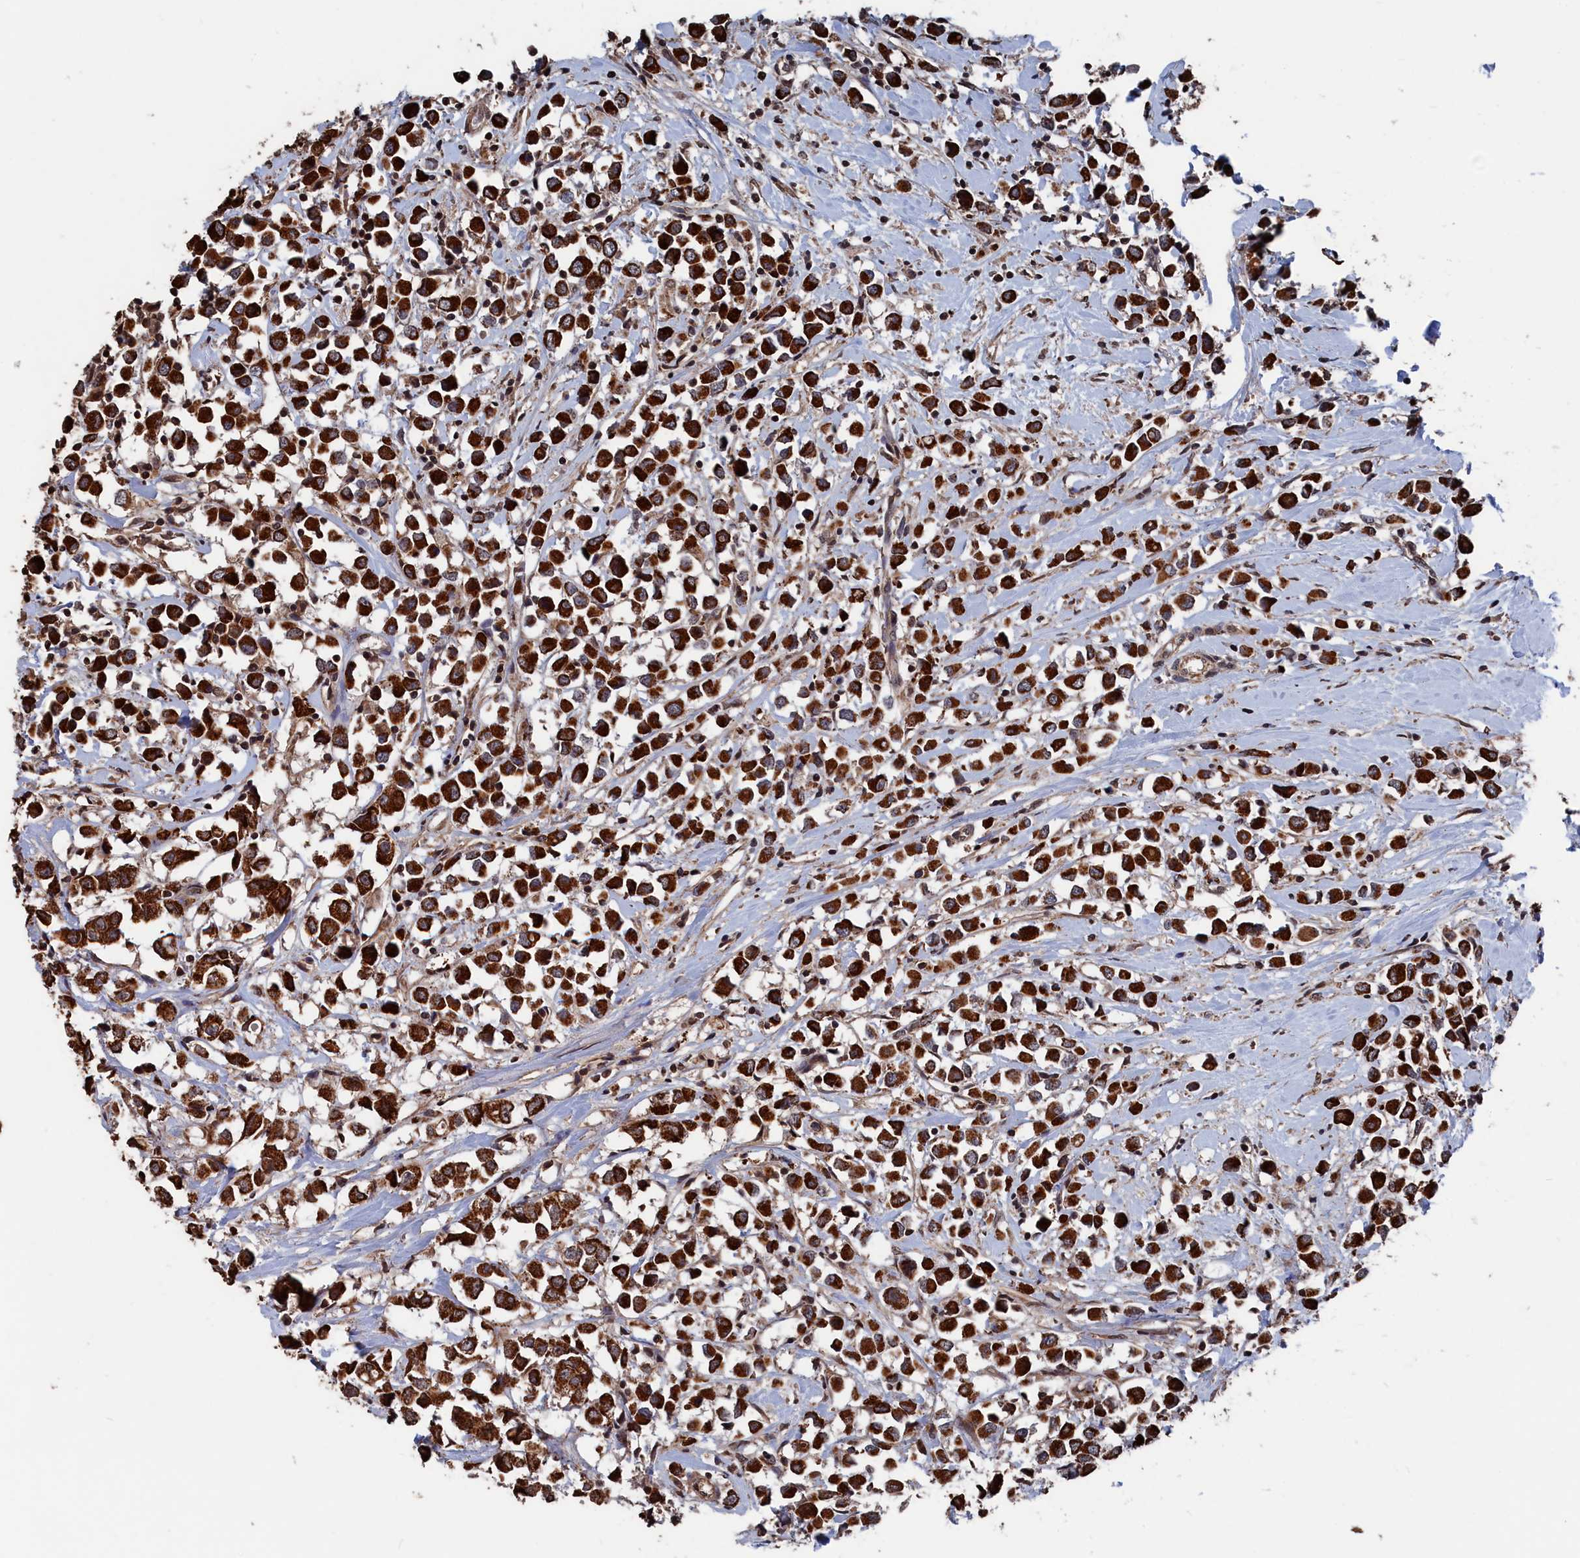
{"staining": {"intensity": "strong", "quantity": ">75%", "location": "cytoplasmic/membranous"}, "tissue": "breast cancer", "cell_type": "Tumor cells", "image_type": "cancer", "snomed": [{"axis": "morphology", "description": "Duct carcinoma"}, {"axis": "topography", "description": "Breast"}], "caption": "A high-resolution image shows immunohistochemistry (IHC) staining of breast invasive ductal carcinoma, which exhibits strong cytoplasmic/membranous expression in approximately >75% of tumor cells.", "gene": "PDE12", "patient": {"sex": "female", "age": 61}}